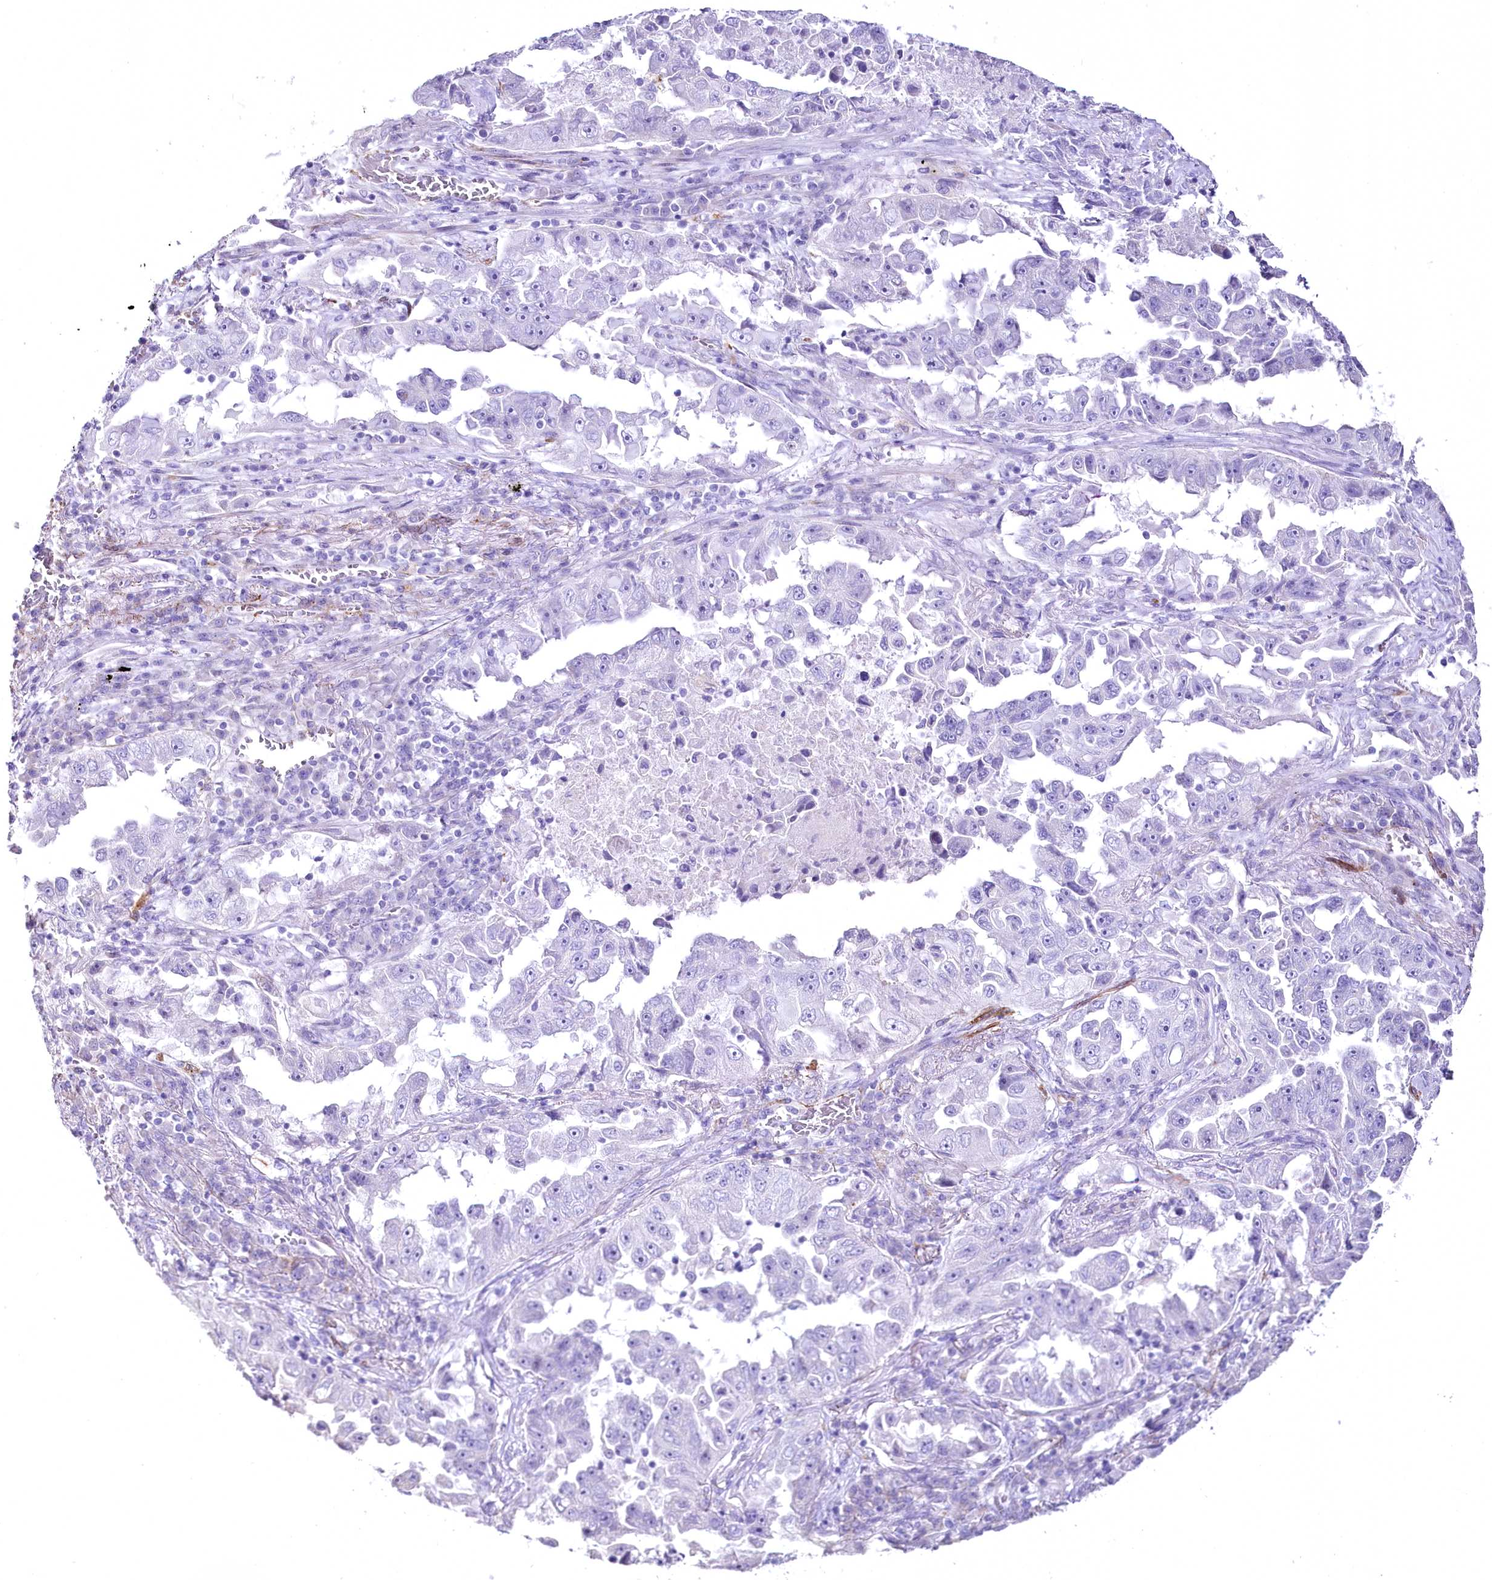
{"staining": {"intensity": "negative", "quantity": "none", "location": "none"}, "tissue": "lung cancer", "cell_type": "Tumor cells", "image_type": "cancer", "snomed": [{"axis": "morphology", "description": "Adenocarcinoma, NOS"}, {"axis": "topography", "description": "Lung"}], "caption": "High magnification brightfield microscopy of lung adenocarcinoma stained with DAB (3,3'-diaminobenzidine) (brown) and counterstained with hematoxylin (blue): tumor cells show no significant expression.", "gene": "SYNPO2", "patient": {"sex": "female", "age": 51}}